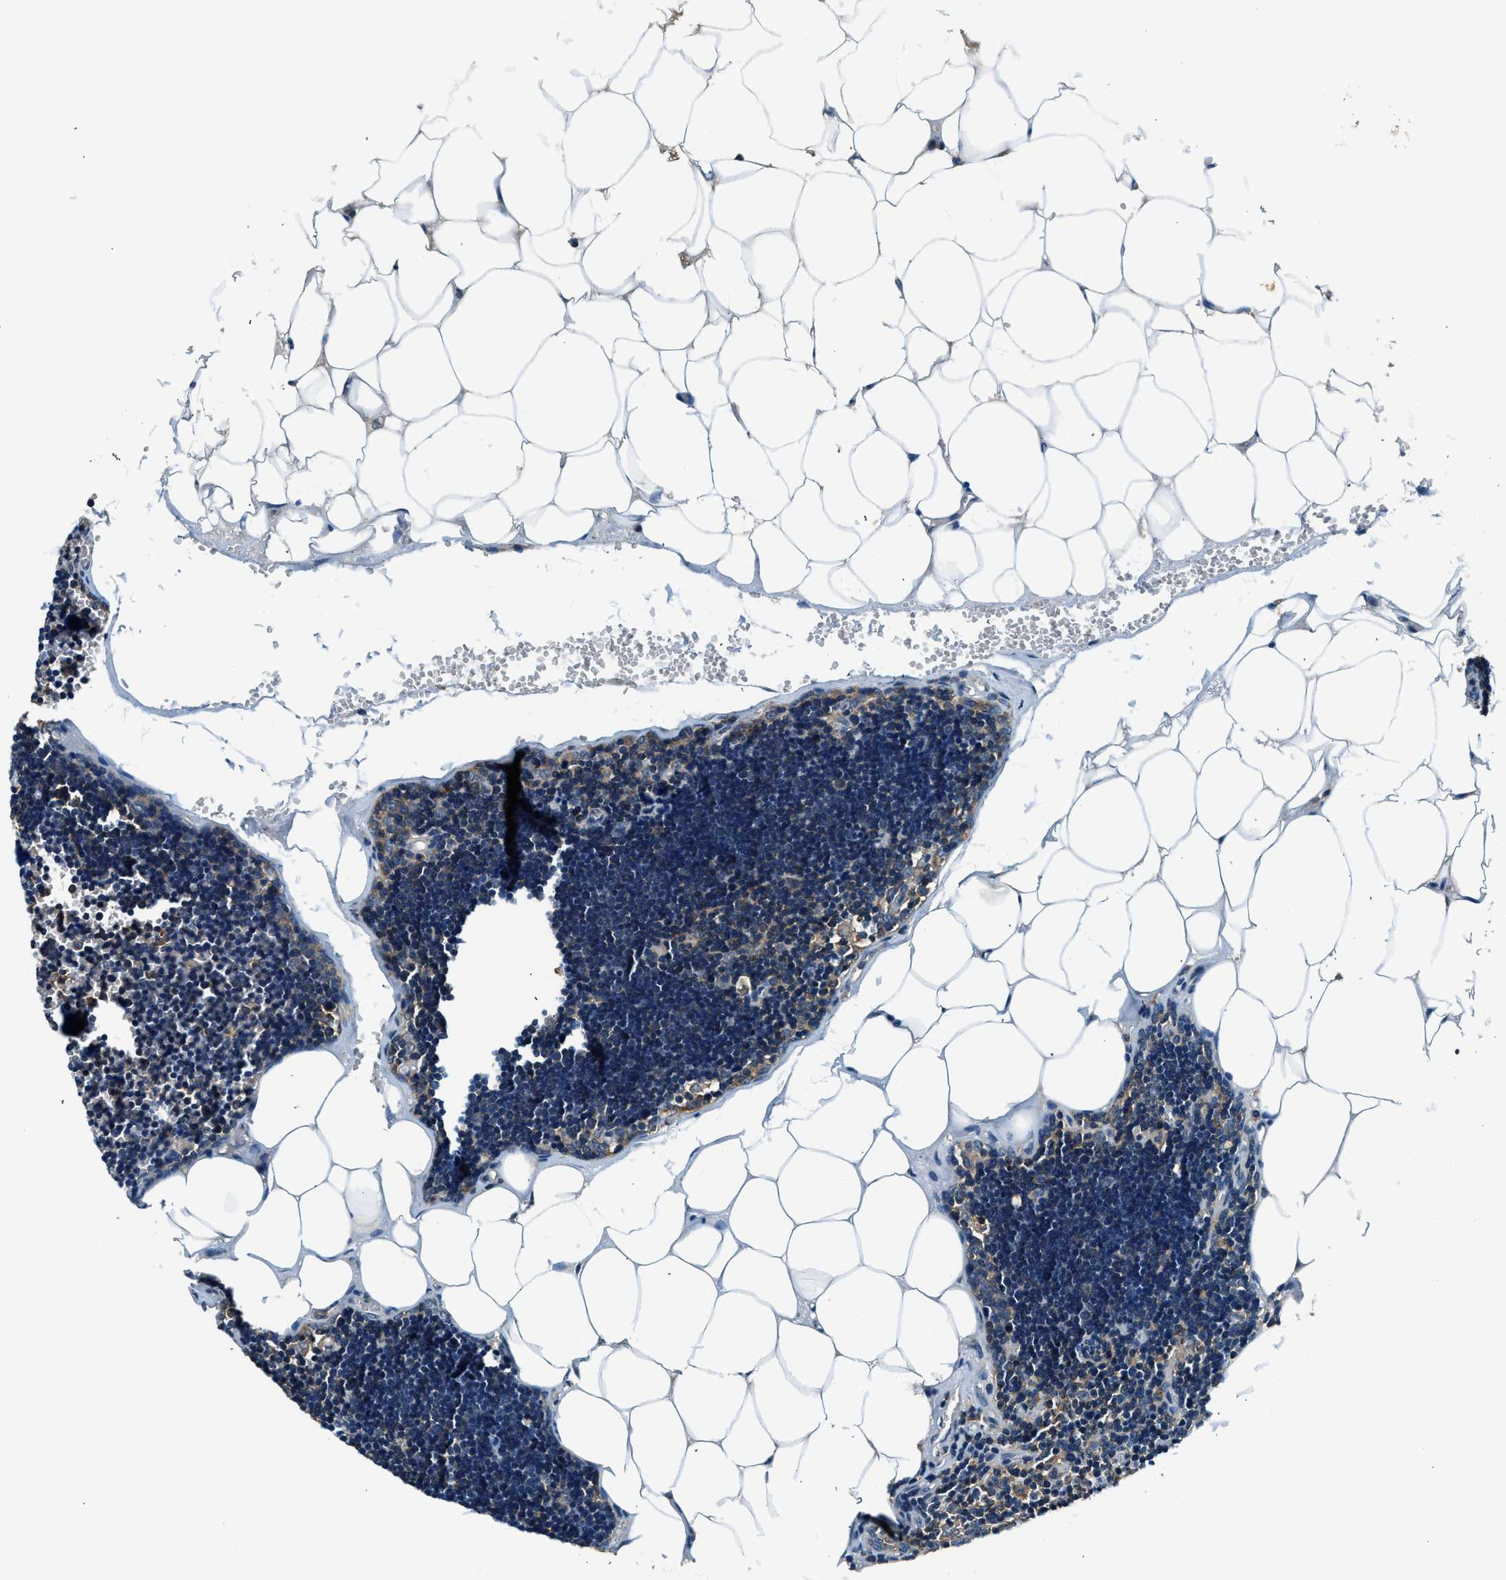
{"staining": {"intensity": "moderate", "quantity": "<25%", "location": "cytoplasmic/membranous"}, "tissue": "lymph node", "cell_type": "Germinal center cells", "image_type": "normal", "snomed": [{"axis": "morphology", "description": "Normal tissue, NOS"}, {"axis": "topography", "description": "Lymph node"}], "caption": "IHC image of benign lymph node: lymph node stained using IHC shows low levels of moderate protein expression localized specifically in the cytoplasmic/membranous of germinal center cells, appearing as a cytoplasmic/membranous brown color.", "gene": "ARFGAP2", "patient": {"sex": "male", "age": 33}}